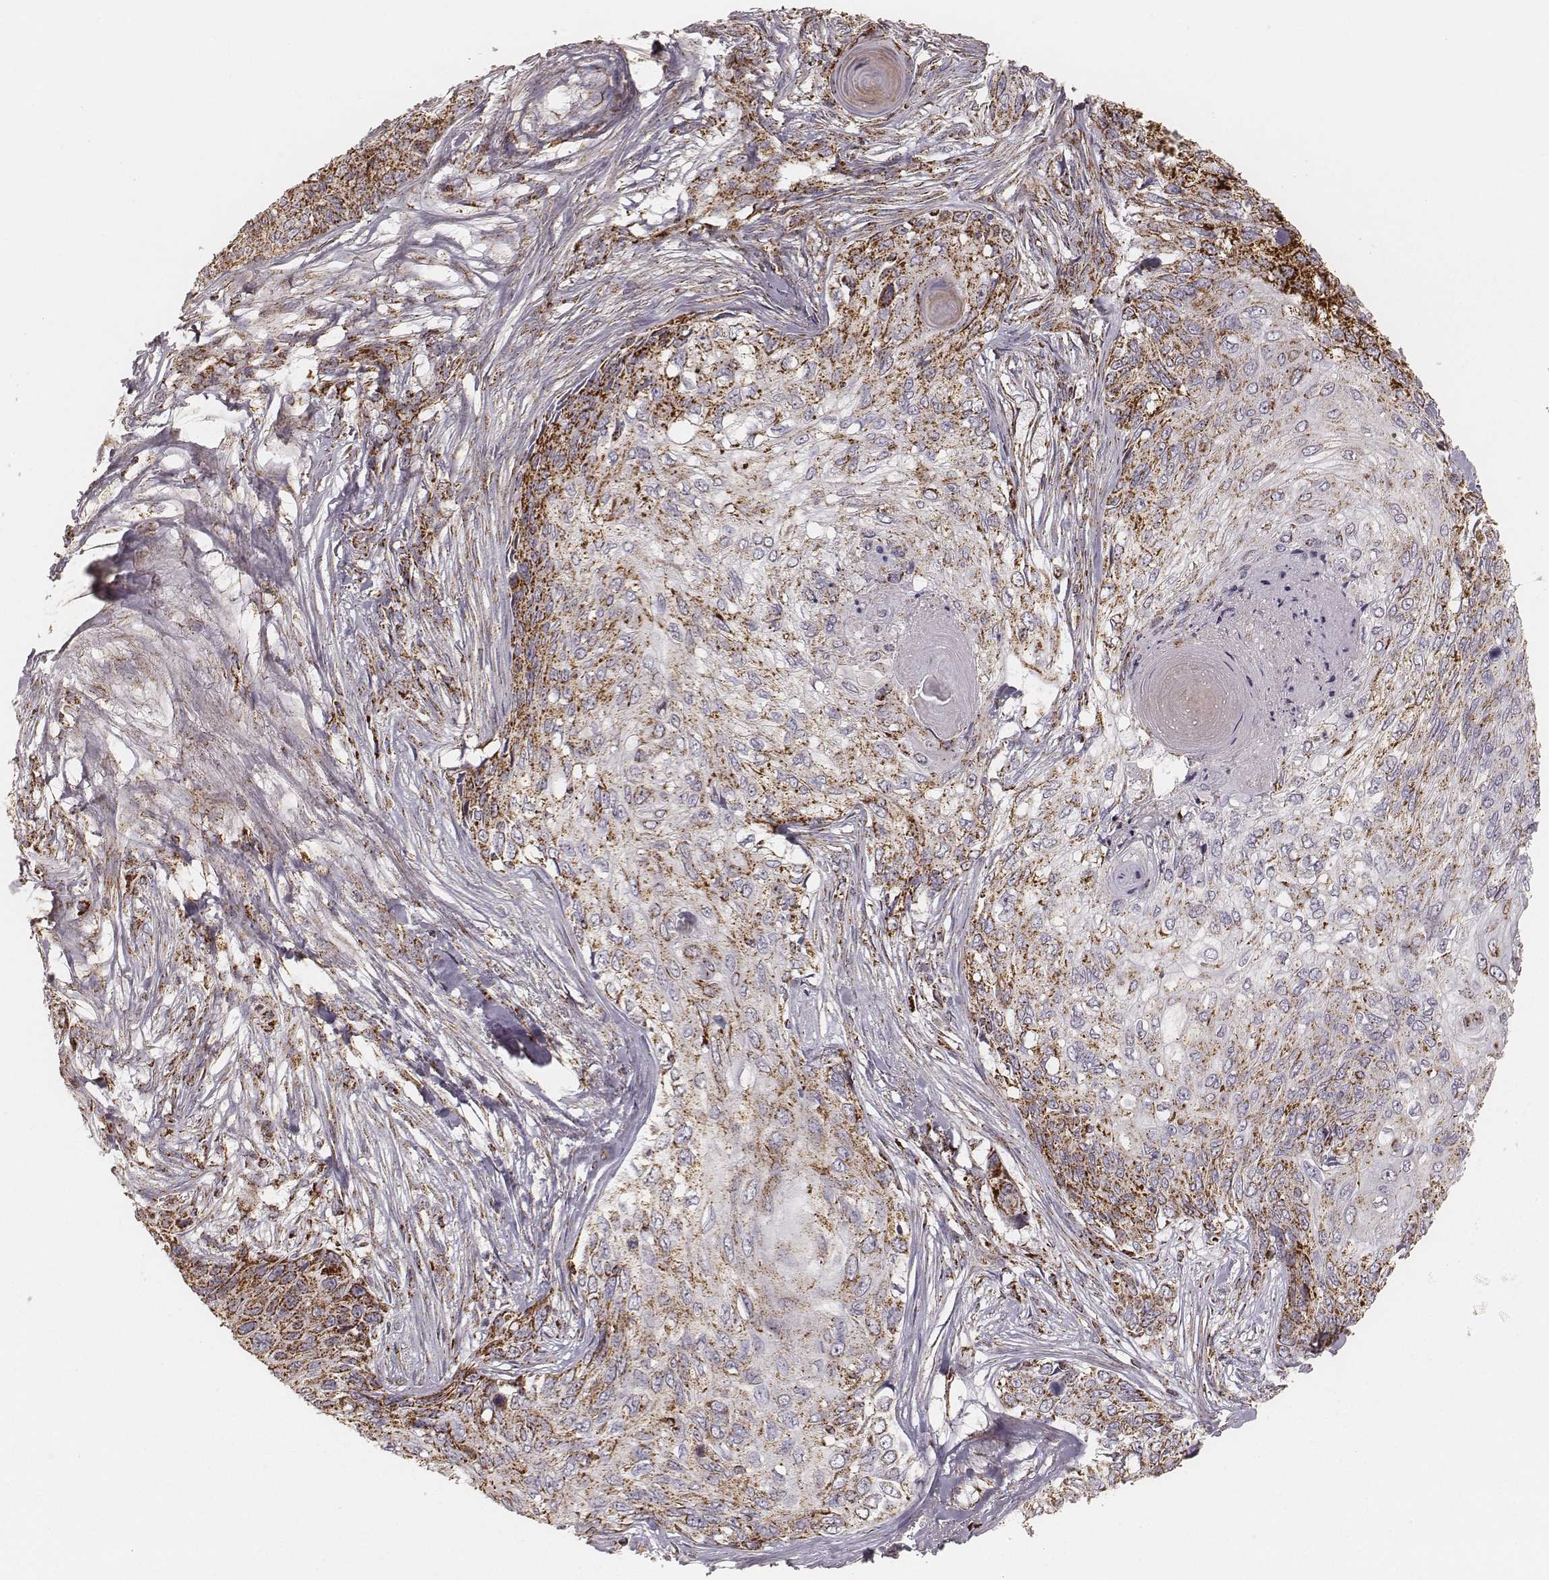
{"staining": {"intensity": "strong", "quantity": ">75%", "location": "cytoplasmic/membranous"}, "tissue": "skin cancer", "cell_type": "Tumor cells", "image_type": "cancer", "snomed": [{"axis": "morphology", "description": "Squamous cell carcinoma, NOS"}, {"axis": "topography", "description": "Skin"}], "caption": "IHC histopathology image of skin cancer stained for a protein (brown), which exhibits high levels of strong cytoplasmic/membranous staining in about >75% of tumor cells.", "gene": "CS", "patient": {"sex": "male", "age": 92}}